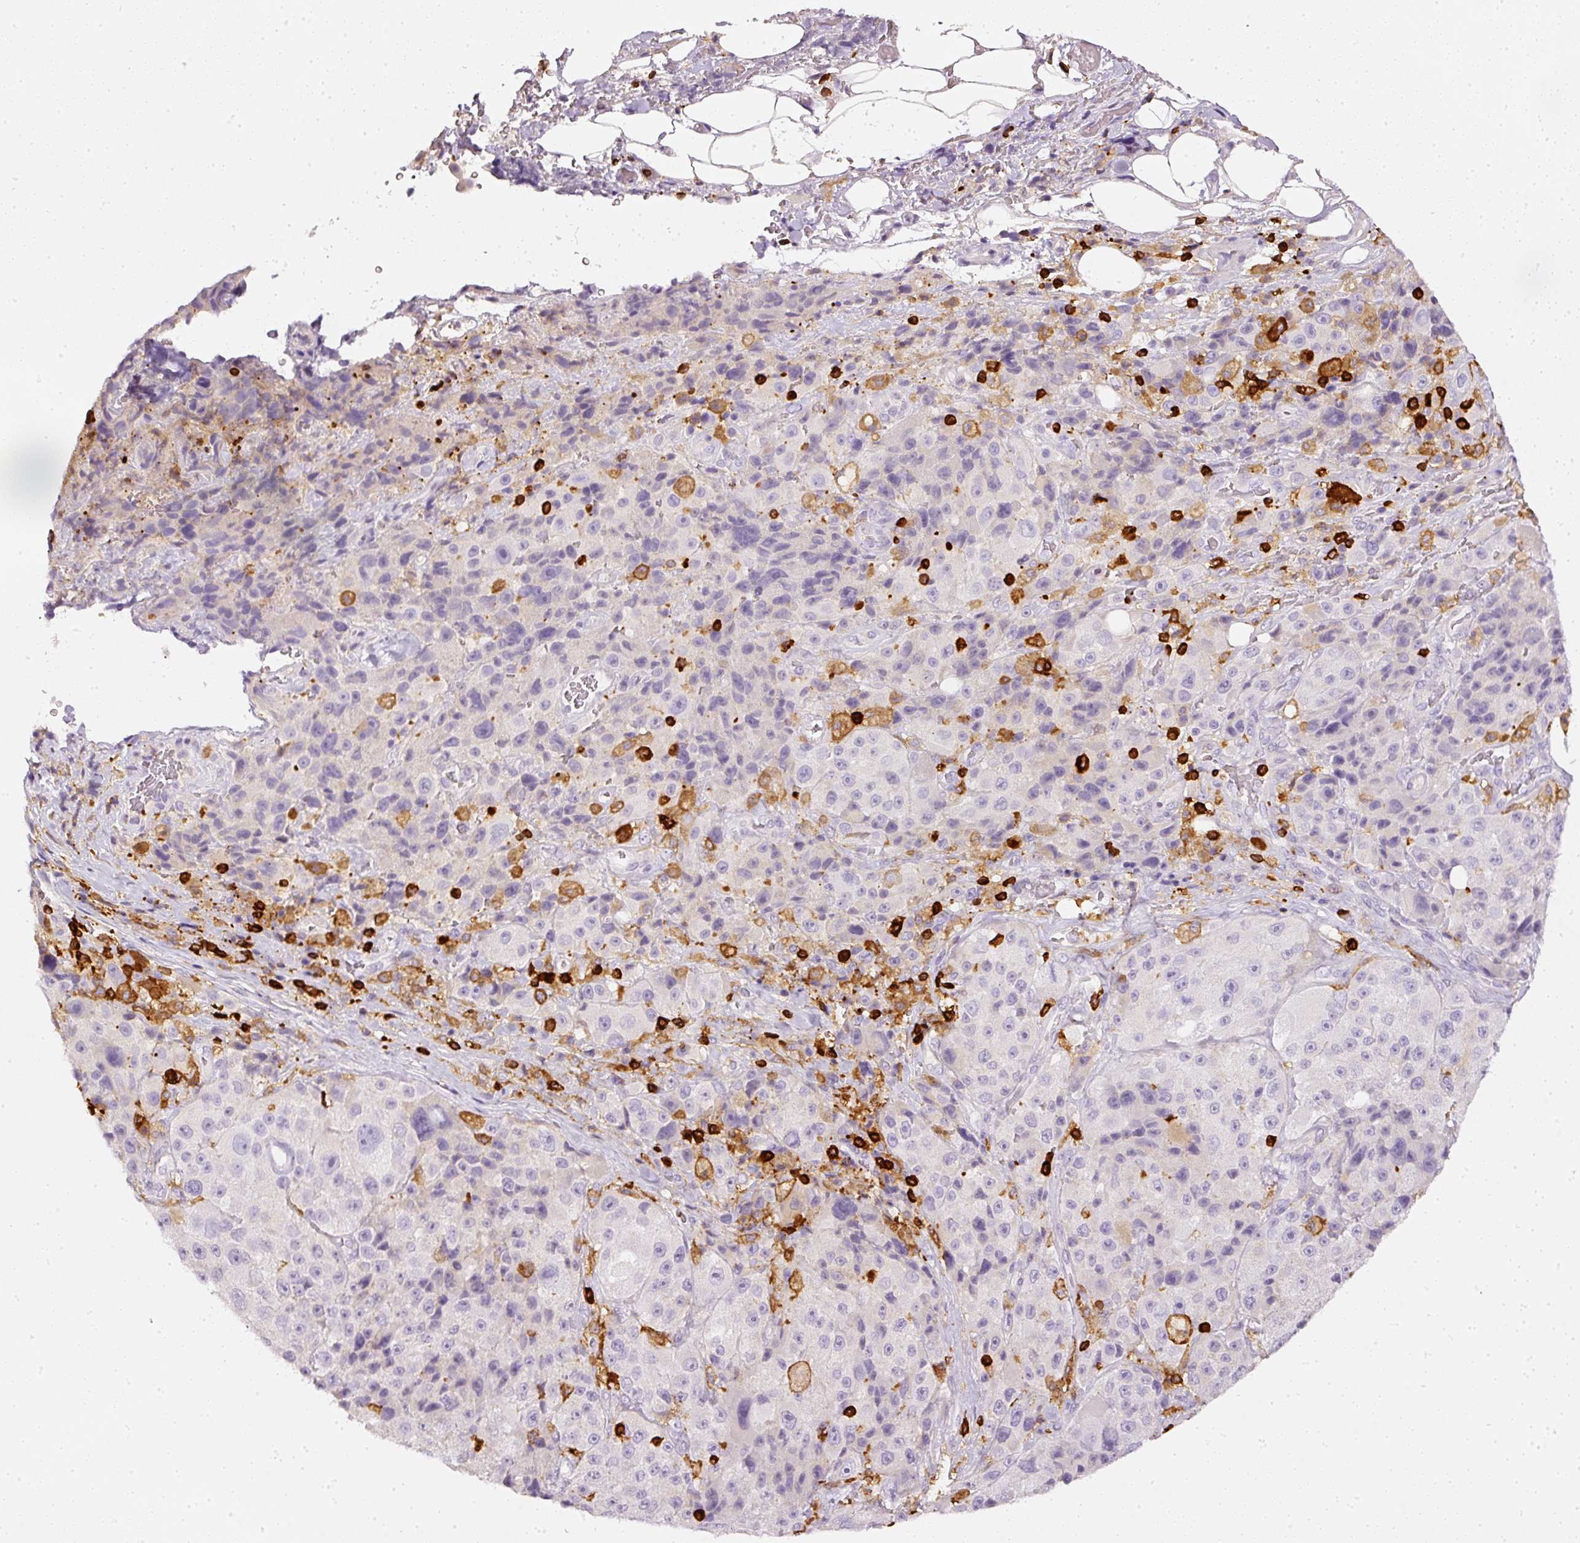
{"staining": {"intensity": "negative", "quantity": "none", "location": "none"}, "tissue": "melanoma", "cell_type": "Tumor cells", "image_type": "cancer", "snomed": [{"axis": "morphology", "description": "Malignant melanoma, Metastatic site"}, {"axis": "topography", "description": "Lymph node"}], "caption": "Human malignant melanoma (metastatic site) stained for a protein using immunohistochemistry shows no positivity in tumor cells.", "gene": "EVL", "patient": {"sex": "male", "age": 62}}